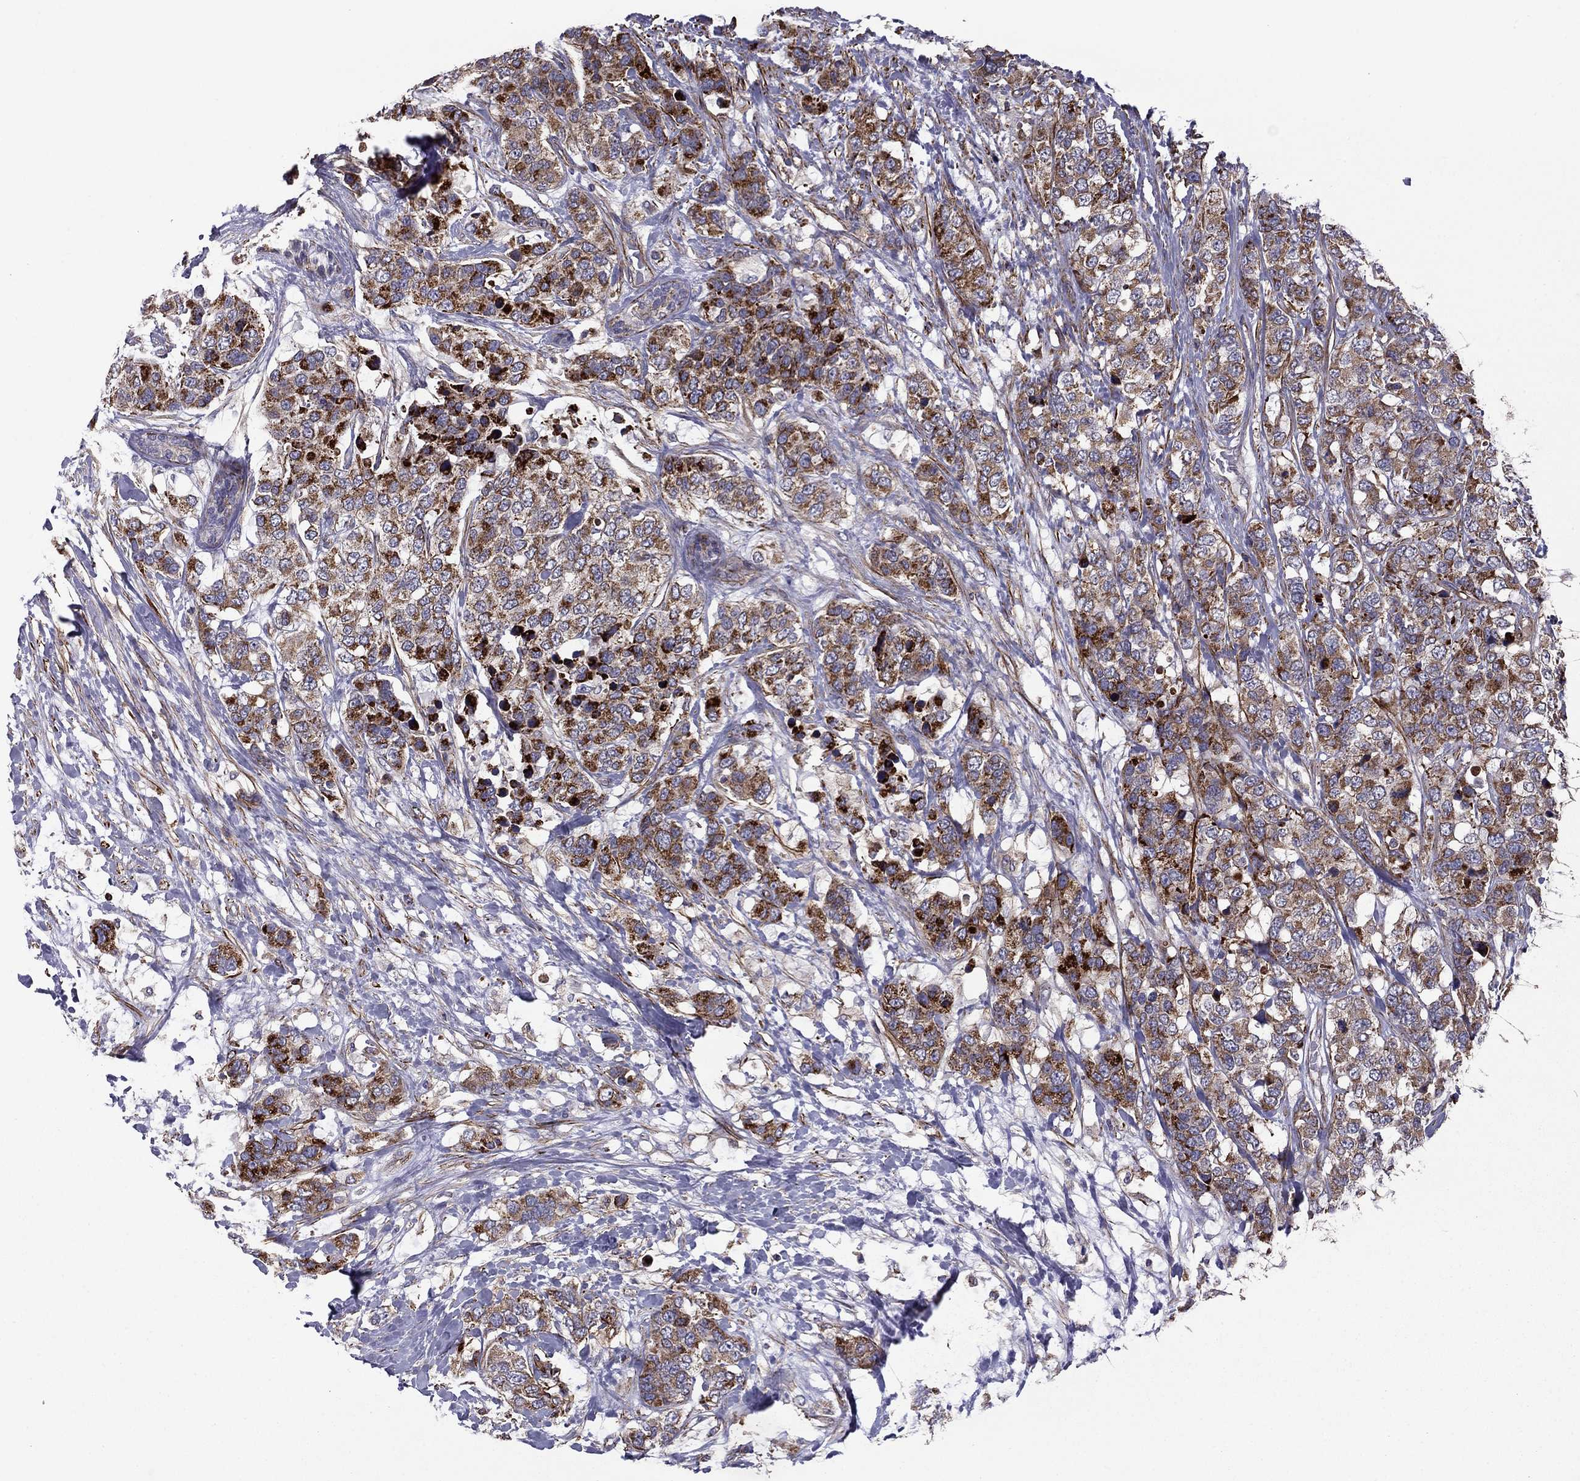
{"staining": {"intensity": "strong", "quantity": "<25%", "location": "cytoplasmic/membranous"}, "tissue": "breast cancer", "cell_type": "Tumor cells", "image_type": "cancer", "snomed": [{"axis": "morphology", "description": "Lobular carcinoma"}, {"axis": "topography", "description": "Breast"}], "caption": "Approximately <25% of tumor cells in human breast lobular carcinoma display strong cytoplasmic/membranous protein positivity as visualized by brown immunohistochemical staining.", "gene": "ALG6", "patient": {"sex": "female", "age": 59}}